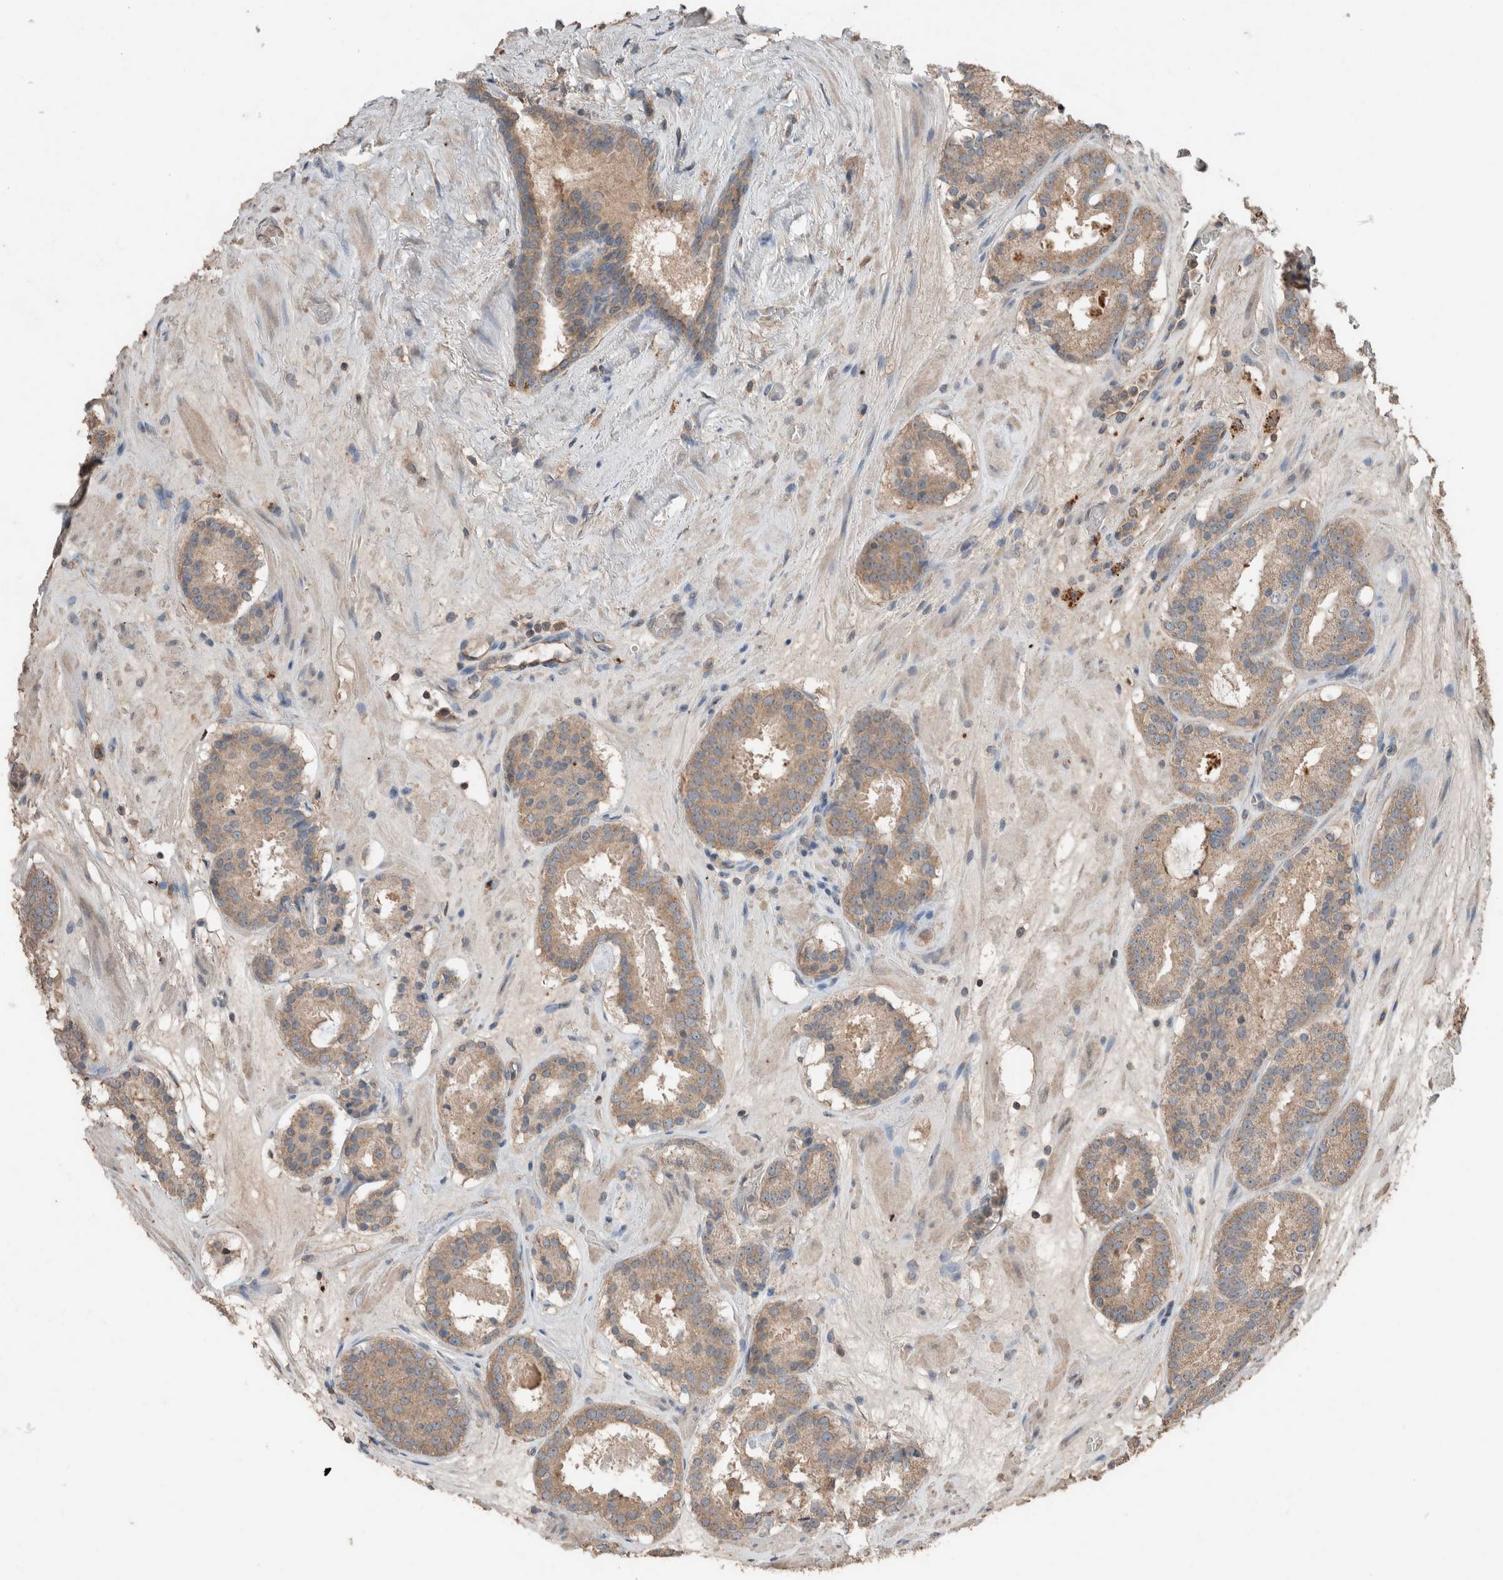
{"staining": {"intensity": "weak", "quantity": ">75%", "location": "cytoplasmic/membranous"}, "tissue": "prostate cancer", "cell_type": "Tumor cells", "image_type": "cancer", "snomed": [{"axis": "morphology", "description": "Adenocarcinoma, Low grade"}, {"axis": "topography", "description": "Prostate"}], "caption": "This photomicrograph shows IHC staining of human prostate cancer, with low weak cytoplasmic/membranous expression in about >75% of tumor cells.", "gene": "ERAP2", "patient": {"sex": "male", "age": 69}}